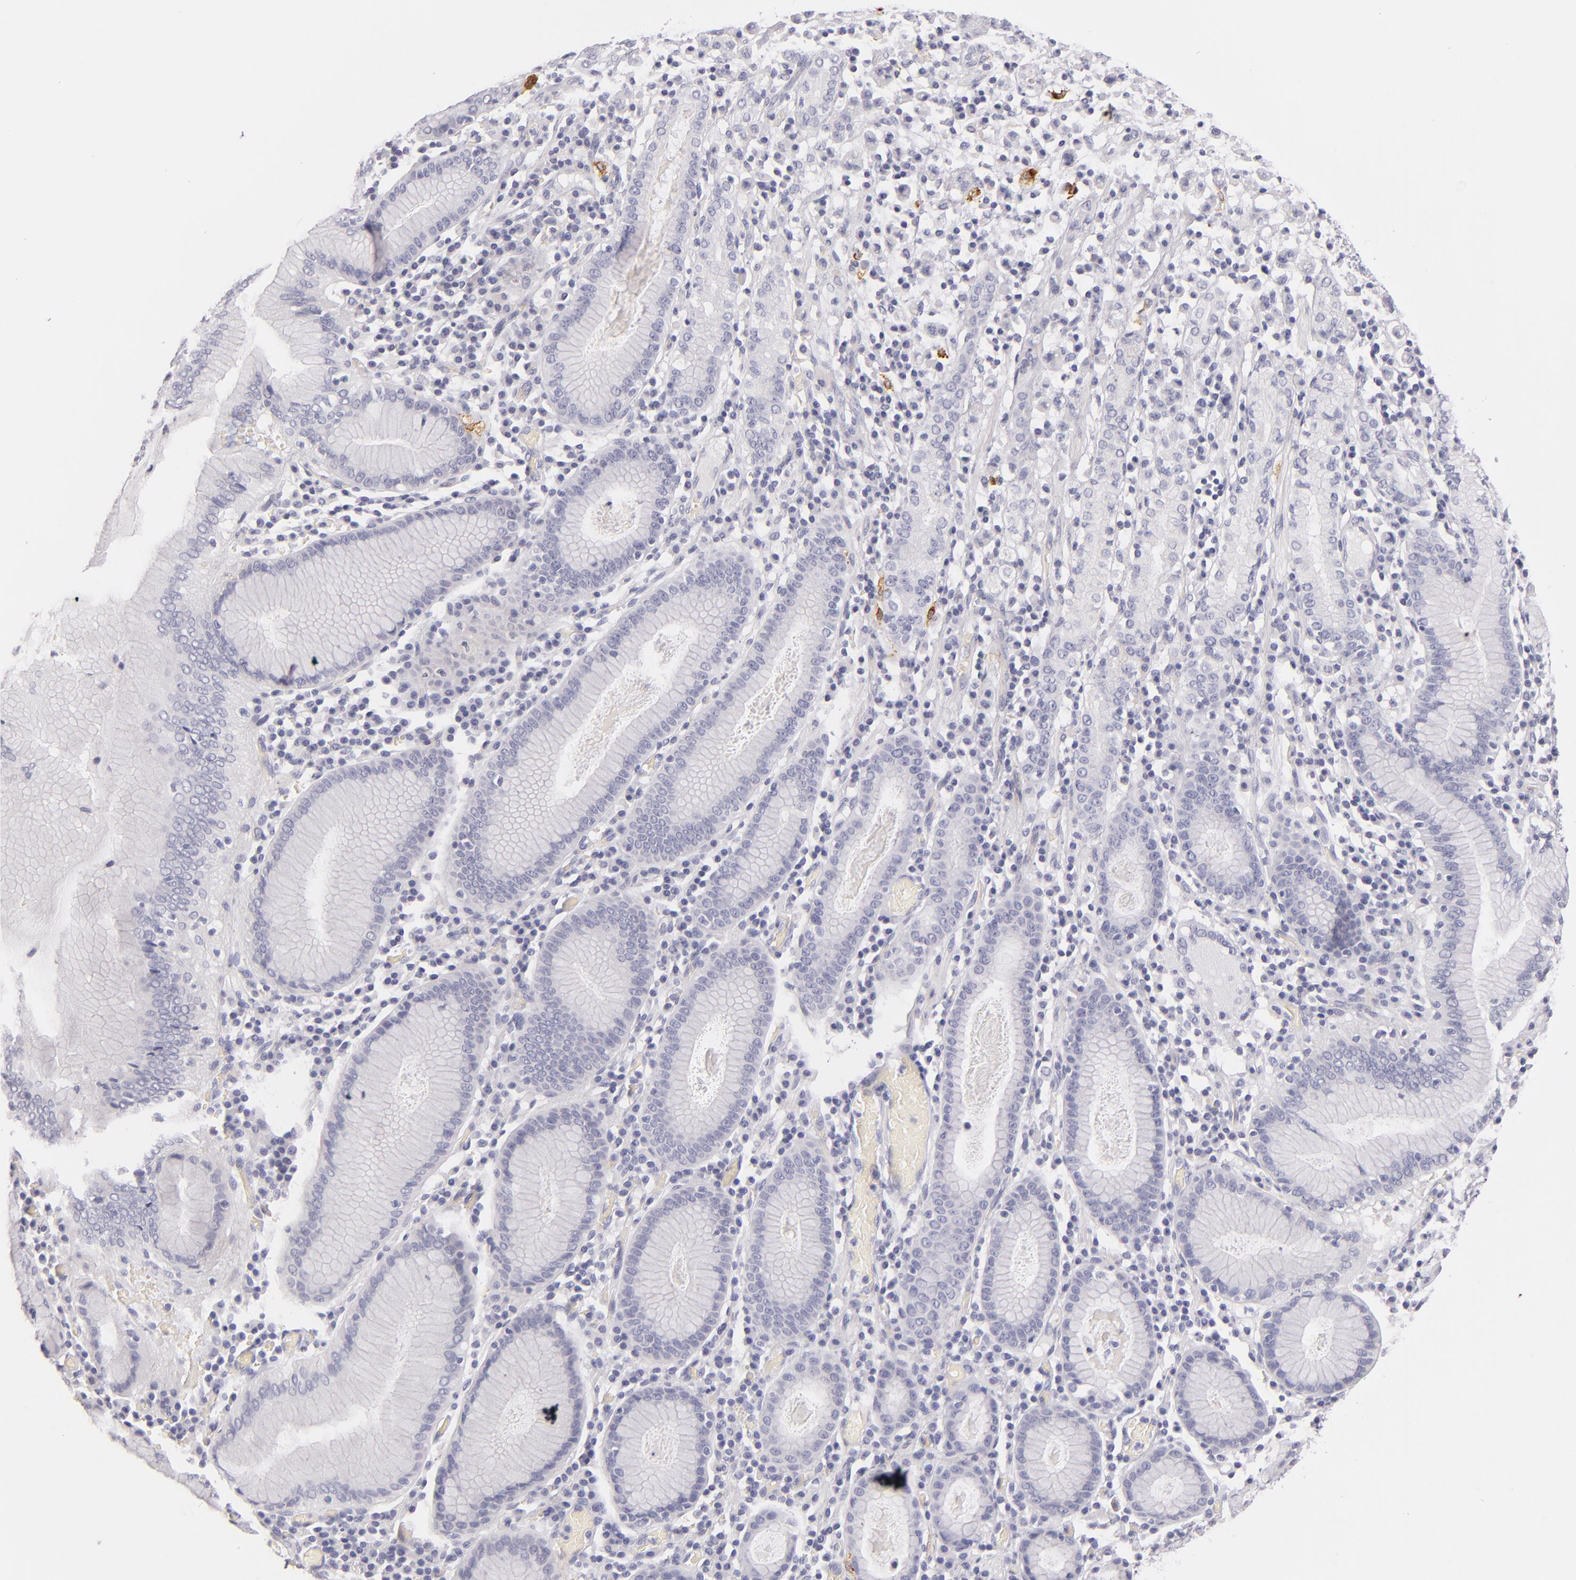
{"staining": {"intensity": "negative", "quantity": "none", "location": "none"}, "tissue": "stomach cancer", "cell_type": "Tumor cells", "image_type": "cancer", "snomed": [{"axis": "morphology", "description": "Adenocarcinoma, NOS"}, {"axis": "topography", "description": "Stomach, lower"}], "caption": "This micrograph is of stomach cancer stained with immunohistochemistry to label a protein in brown with the nuclei are counter-stained blue. There is no staining in tumor cells.", "gene": "CD207", "patient": {"sex": "male", "age": 88}}